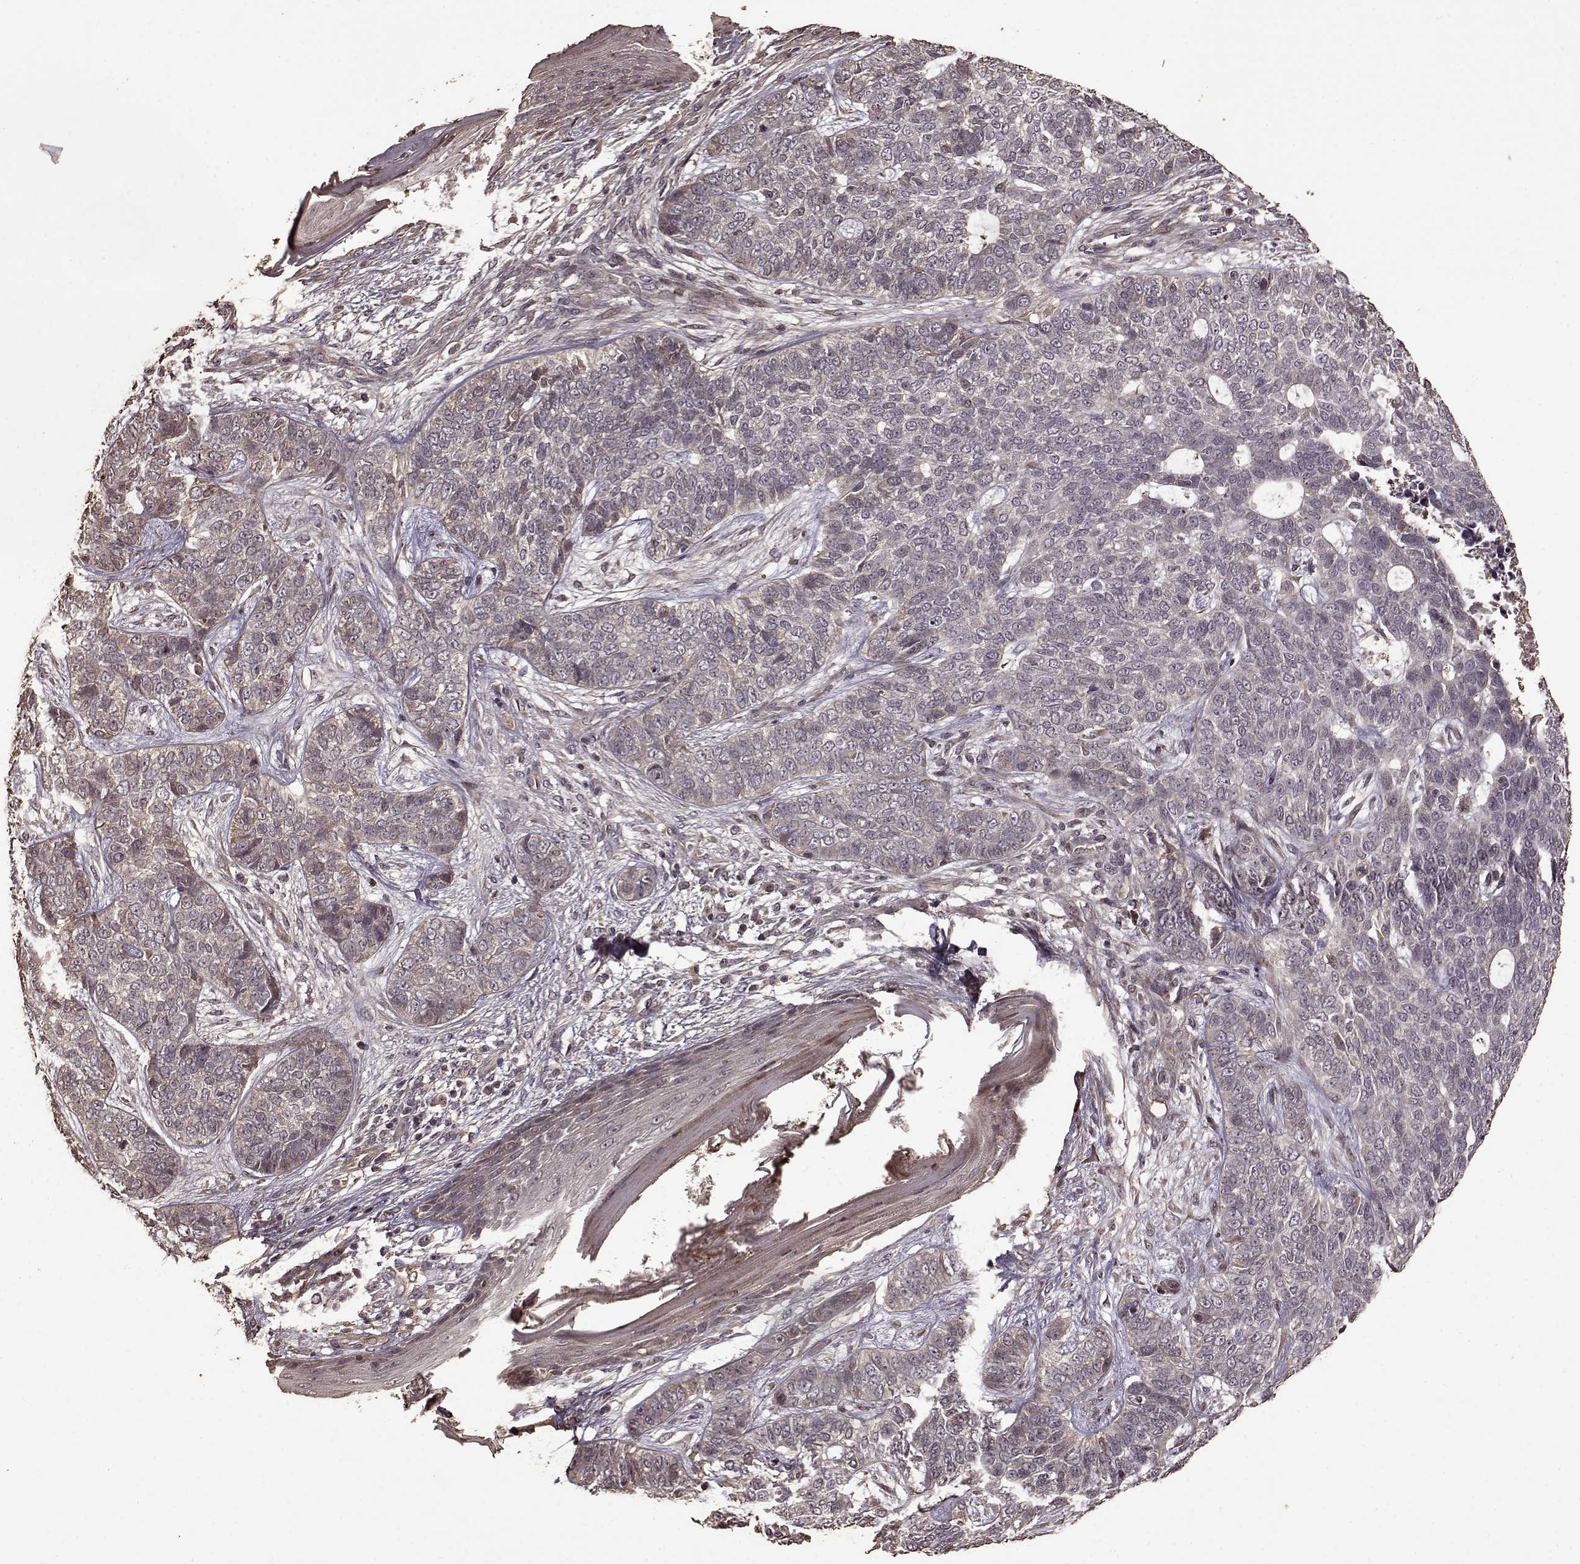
{"staining": {"intensity": "negative", "quantity": "none", "location": "none"}, "tissue": "skin cancer", "cell_type": "Tumor cells", "image_type": "cancer", "snomed": [{"axis": "morphology", "description": "Basal cell carcinoma"}, {"axis": "topography", "description": "Skin"}], "caption": "Immunohistochemistry photomicrograph of skin cancer stained for a protein (brown), which shows no staining in tumor cells.", "gene": "FBXW11", "patient": {"sex": "female", "age": 69}}